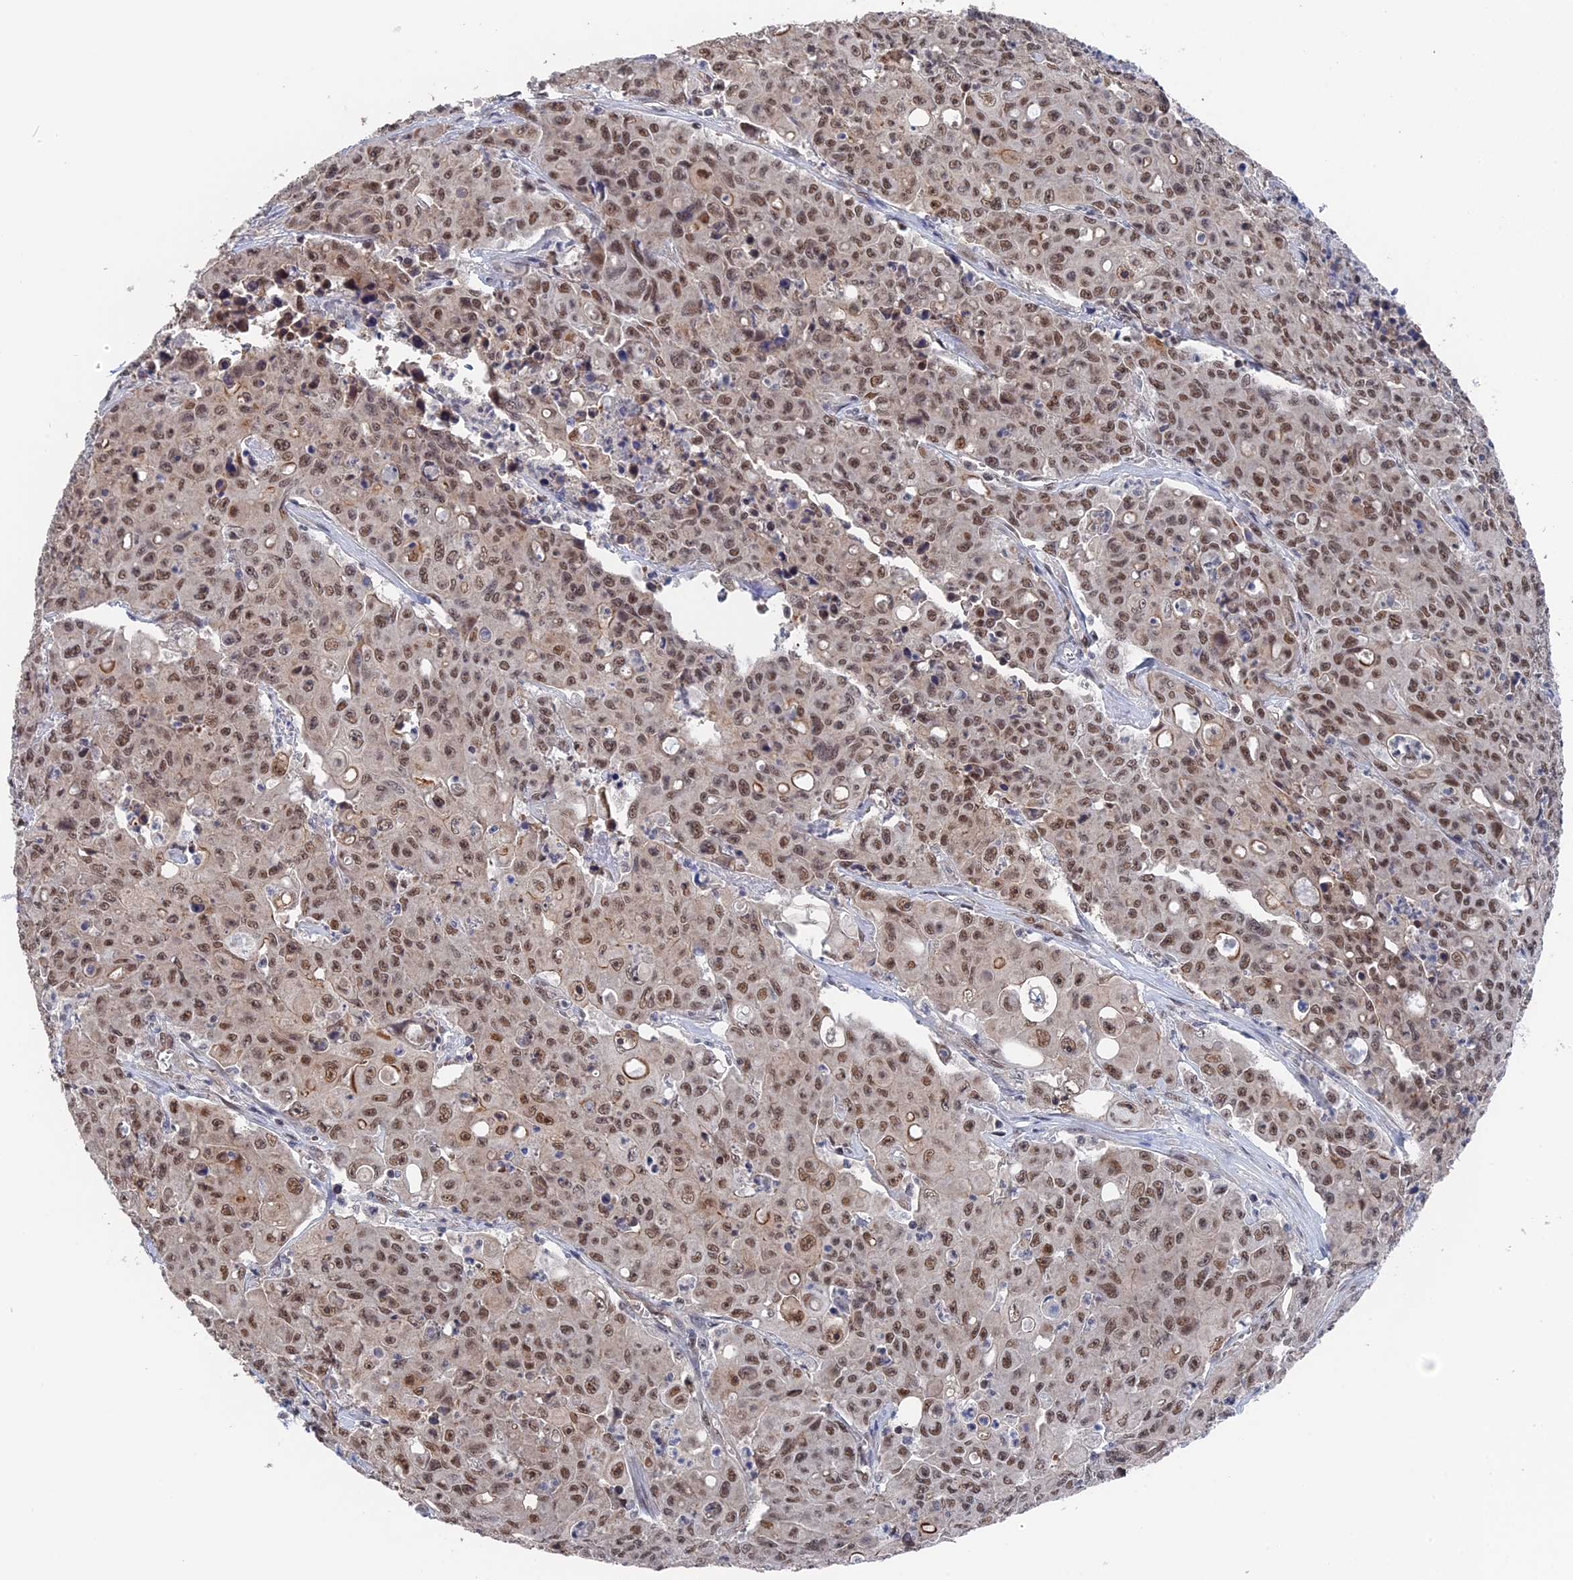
{"staining": {"intensity": "moderate", "quantity": ">75%", "location": "nuclear"}, "tissue": "colorectal cancer", "cell_type": "Tumor cells", "image_type": "cancer", "snomed": [{"axis": "morphology", "description": "Adenocarcinoma, NOS"}, {"axis": "topography", "description": "Colon"}], "caption": "Human adenocarcinoma (colorectal) stained for a protein (brown) displays moderate nuclear positive positivity in about >75% of tumor cells.", "gene": "TSSC4", "patient": {"sex": "male", "age": 51}}